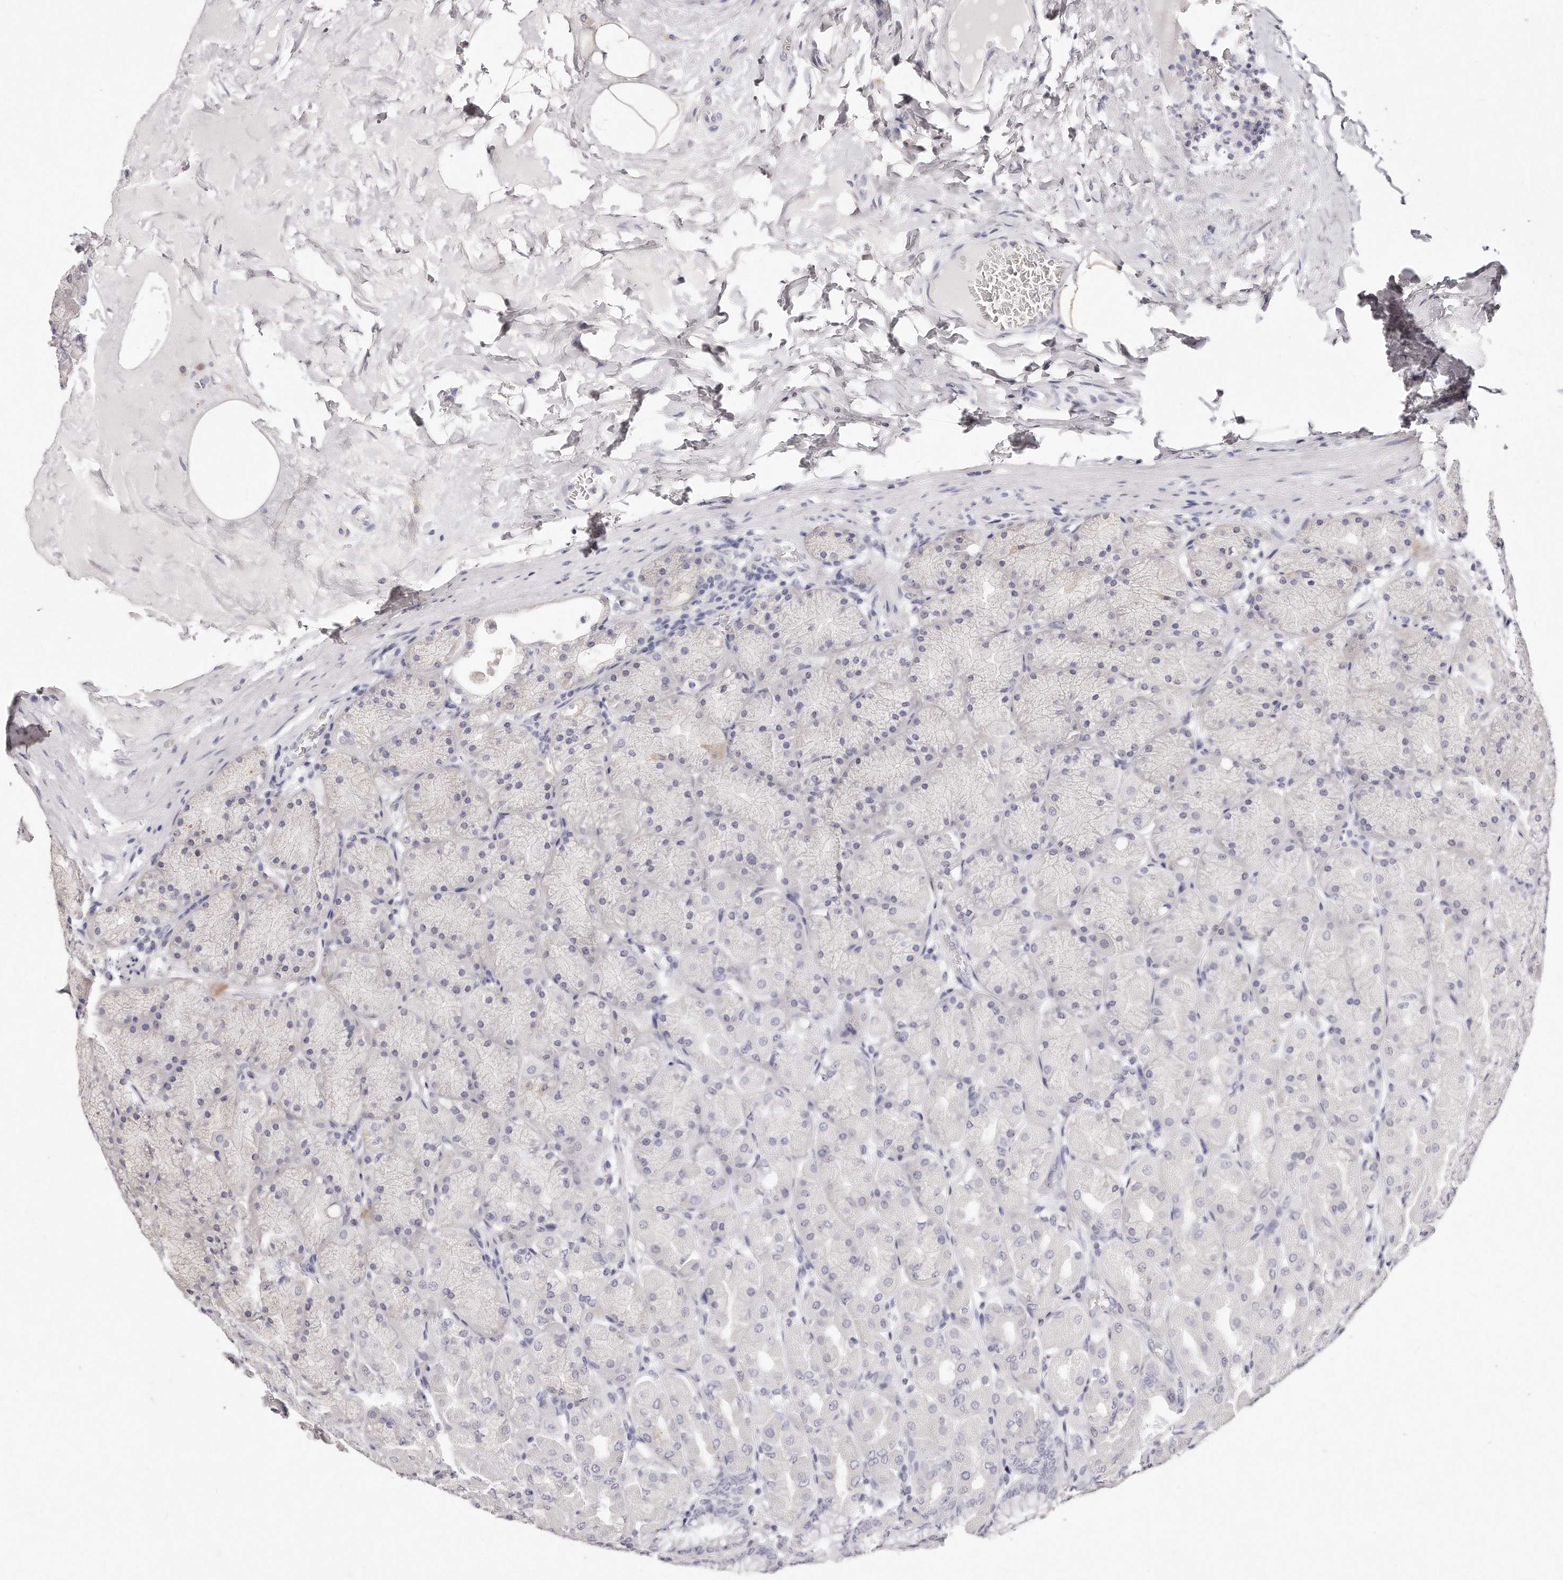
{"staining": {"intensity": "negative", "quantity": "none", "location": "none"}, "tissue": "stomach", "cell_type": "Glandular cells", "image_type": "normal", "snomed": [{"axis": "morphology", "description": "Normal tissue, NOS"}, {"axis": "topography", "description": "Stomach, upper"}], "caption": "Immunohistochemistry image of unremarkable stomach: human stomach stained with DAB exhibits no significant protein positivity in glandular cells.", "gene": "GDA", "patient": {"sex": "female", "age": 56}}